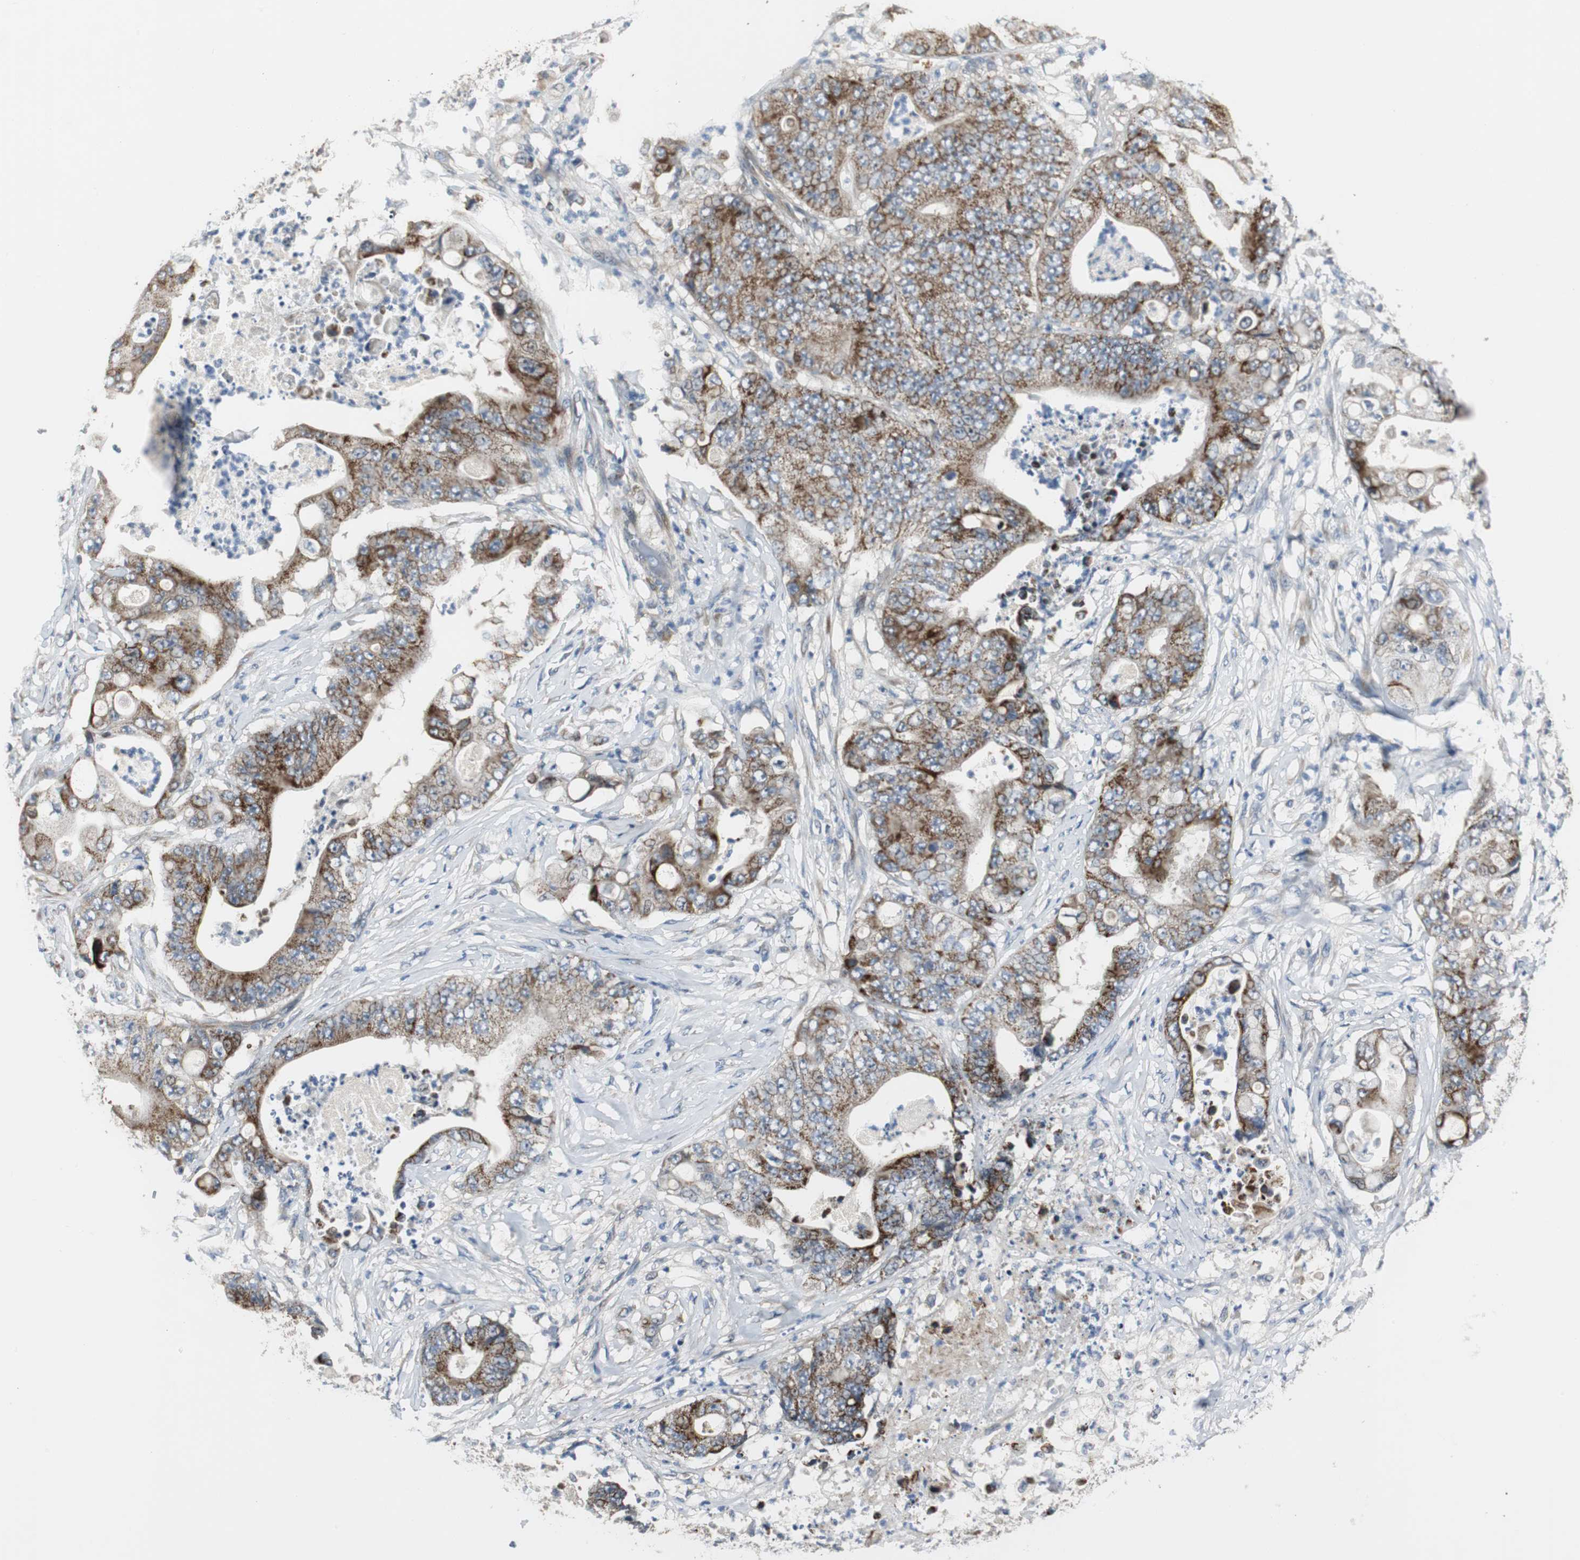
{"staining": {"intensity": "moderate", "quantity": ">75%", "location": "cytoplasmic/membranous"}, "tissue": "stomach cancer", "cell_type": "Tumor cells", "image_type": "cancer", "snomed": [{"axis": "morphology", "description": "Adenocarcinoma, NOS"}, {"axis": "topography", "description": "Stomach"}], "caption": "Stomach adenocarcinoma stained with immunohistochemistry demonstrates moderate cytoplasmic/membranous expression in about >75% of tumor cells.", "gene": "MYT1", "patient": {"sex": "female", "age": 73}}